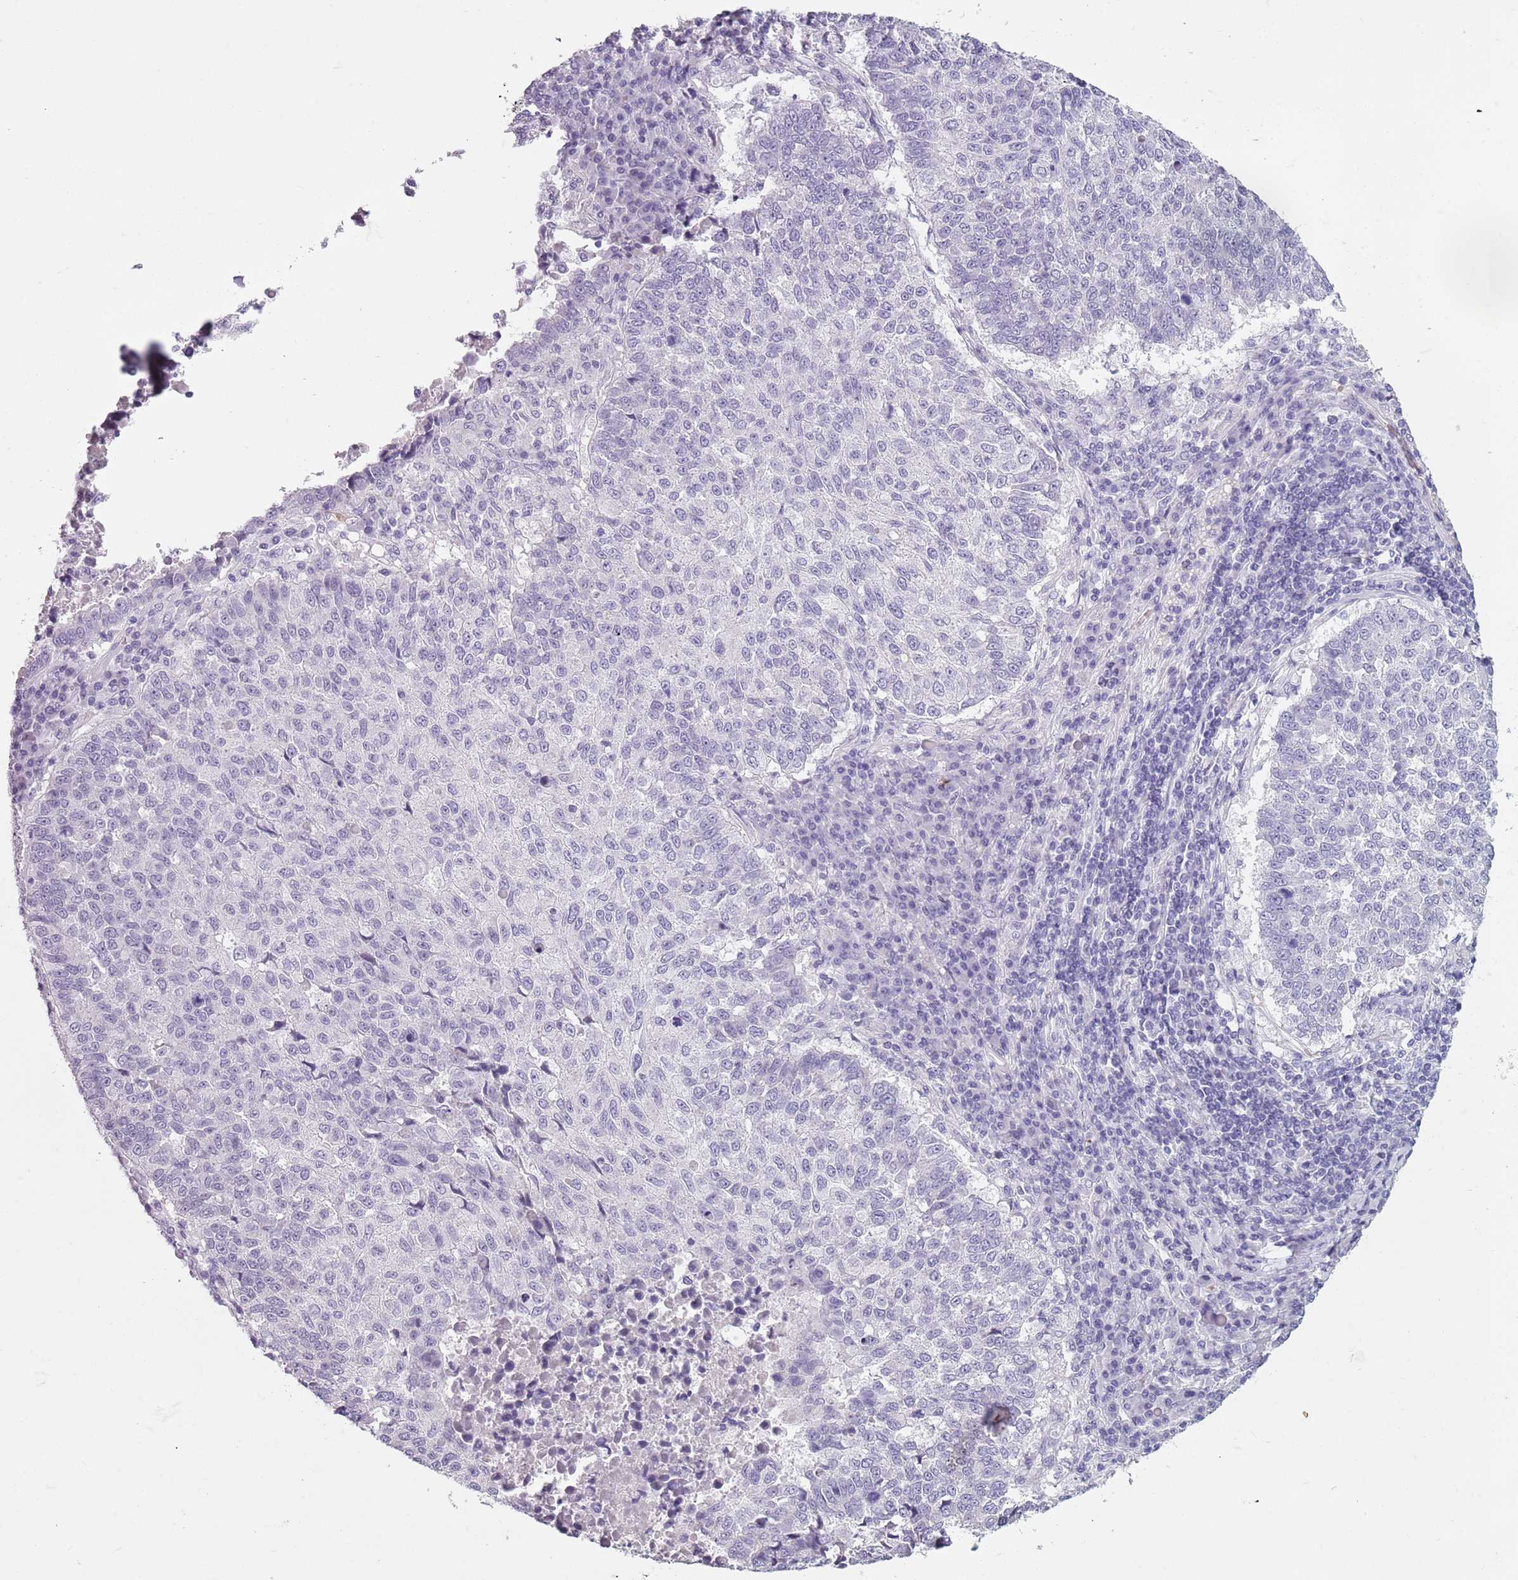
{"staining": {"intensity": "negative", "quantity": "none", "location": "none"}, "tissue": "lung cancer", "cell_type": "Tumor cells", "image_type": "cancer", "snomed": [{"axis": "morphology", "description": "Squamous cell carcinoma, NOS"}, {"axis": "topography", "description": "Lung"}], "caption": "Tumor cells show no significant staining in lung cancer (squamous cell carcinoma).", "gene": "SPESP1", "patient": {"sex": "male", "age": 73}}